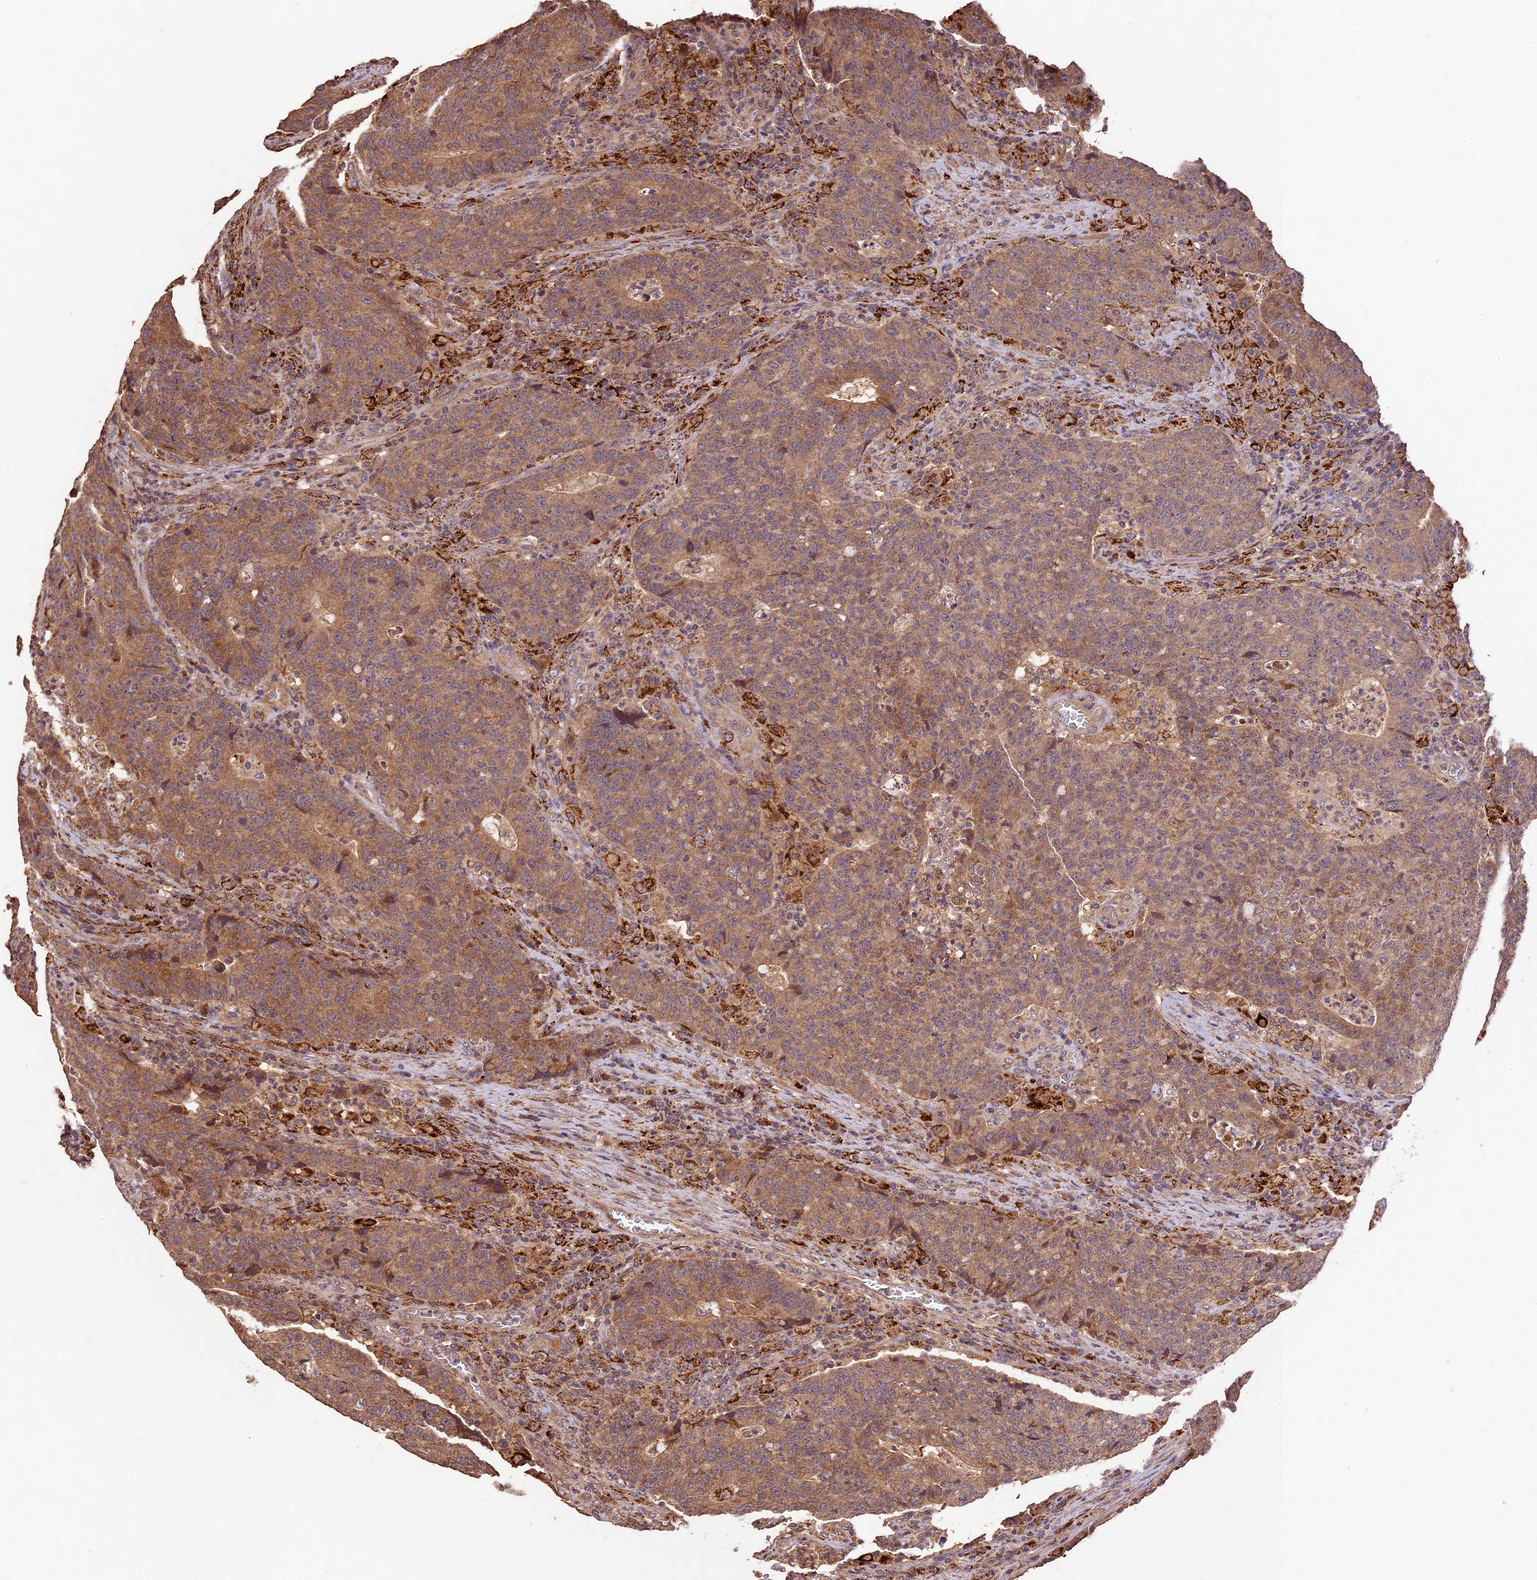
{"staining": {"intensity": "moderate", "quantity": ">75%", "location": "cytoplasmic/membranous"}, "tissue": "colorectal cancer", "cell_type": "Tumor cells", "image_type": "cancer", "snomed": [{"axis": "morphology", "description": "Adenocarcinoma, NOS"}, {"axis": "topography", "description": "Colon"}], "caption": "IHC (DAB) staining of adenocarcinoma (colorectal) displays moderate cytoplasmic/membranous protein staining in approximately >75% of tumor cells.", "gene": "CRLF1", "patient": {"sex": "female", "age": 75}}